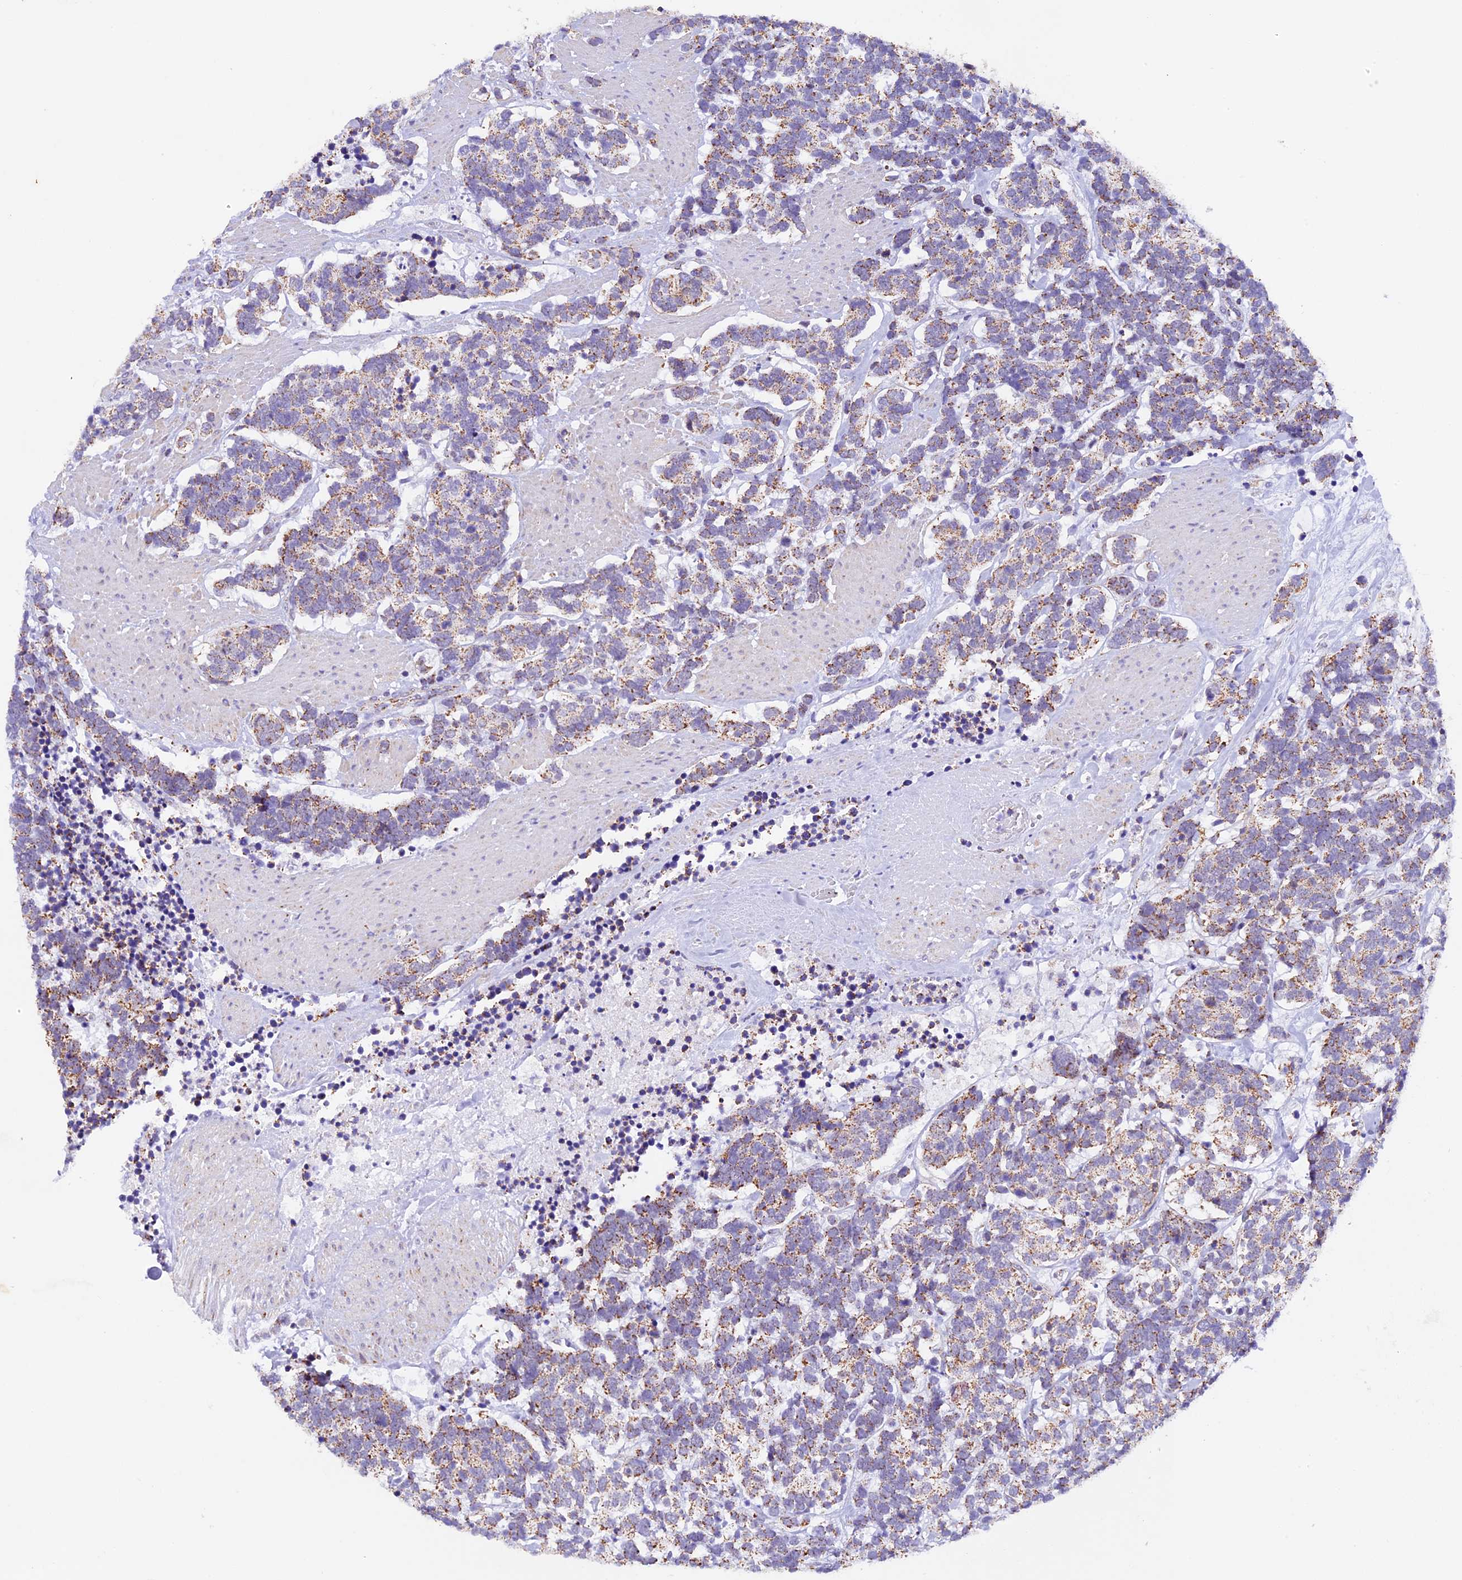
{"staining": {"intensity": "moderate", "quantity": ">75%", "location": "cytoplasmic/membranous"}, "tissue": "carcinoid", "cell_type": "Tumor cells", "image_type": "cancer", "snomed": [{"axis": "morphology", "description": "Carcinoma, NOS"}, {"axis": "morphology", "description": "Carcinoid, malignant, NOS"}, {"axis": "topography", "description": "Urinary bladder"}], "caption": "A high-resolution micrograph shows immunohistochemistry (IHC) staining of carcinoma, which shows moderate cytoplasmic/membranous expression in approximately >75% of tumor cells.", "gene": "TFAM", "patient": {"sex": "male", "age": 57}}